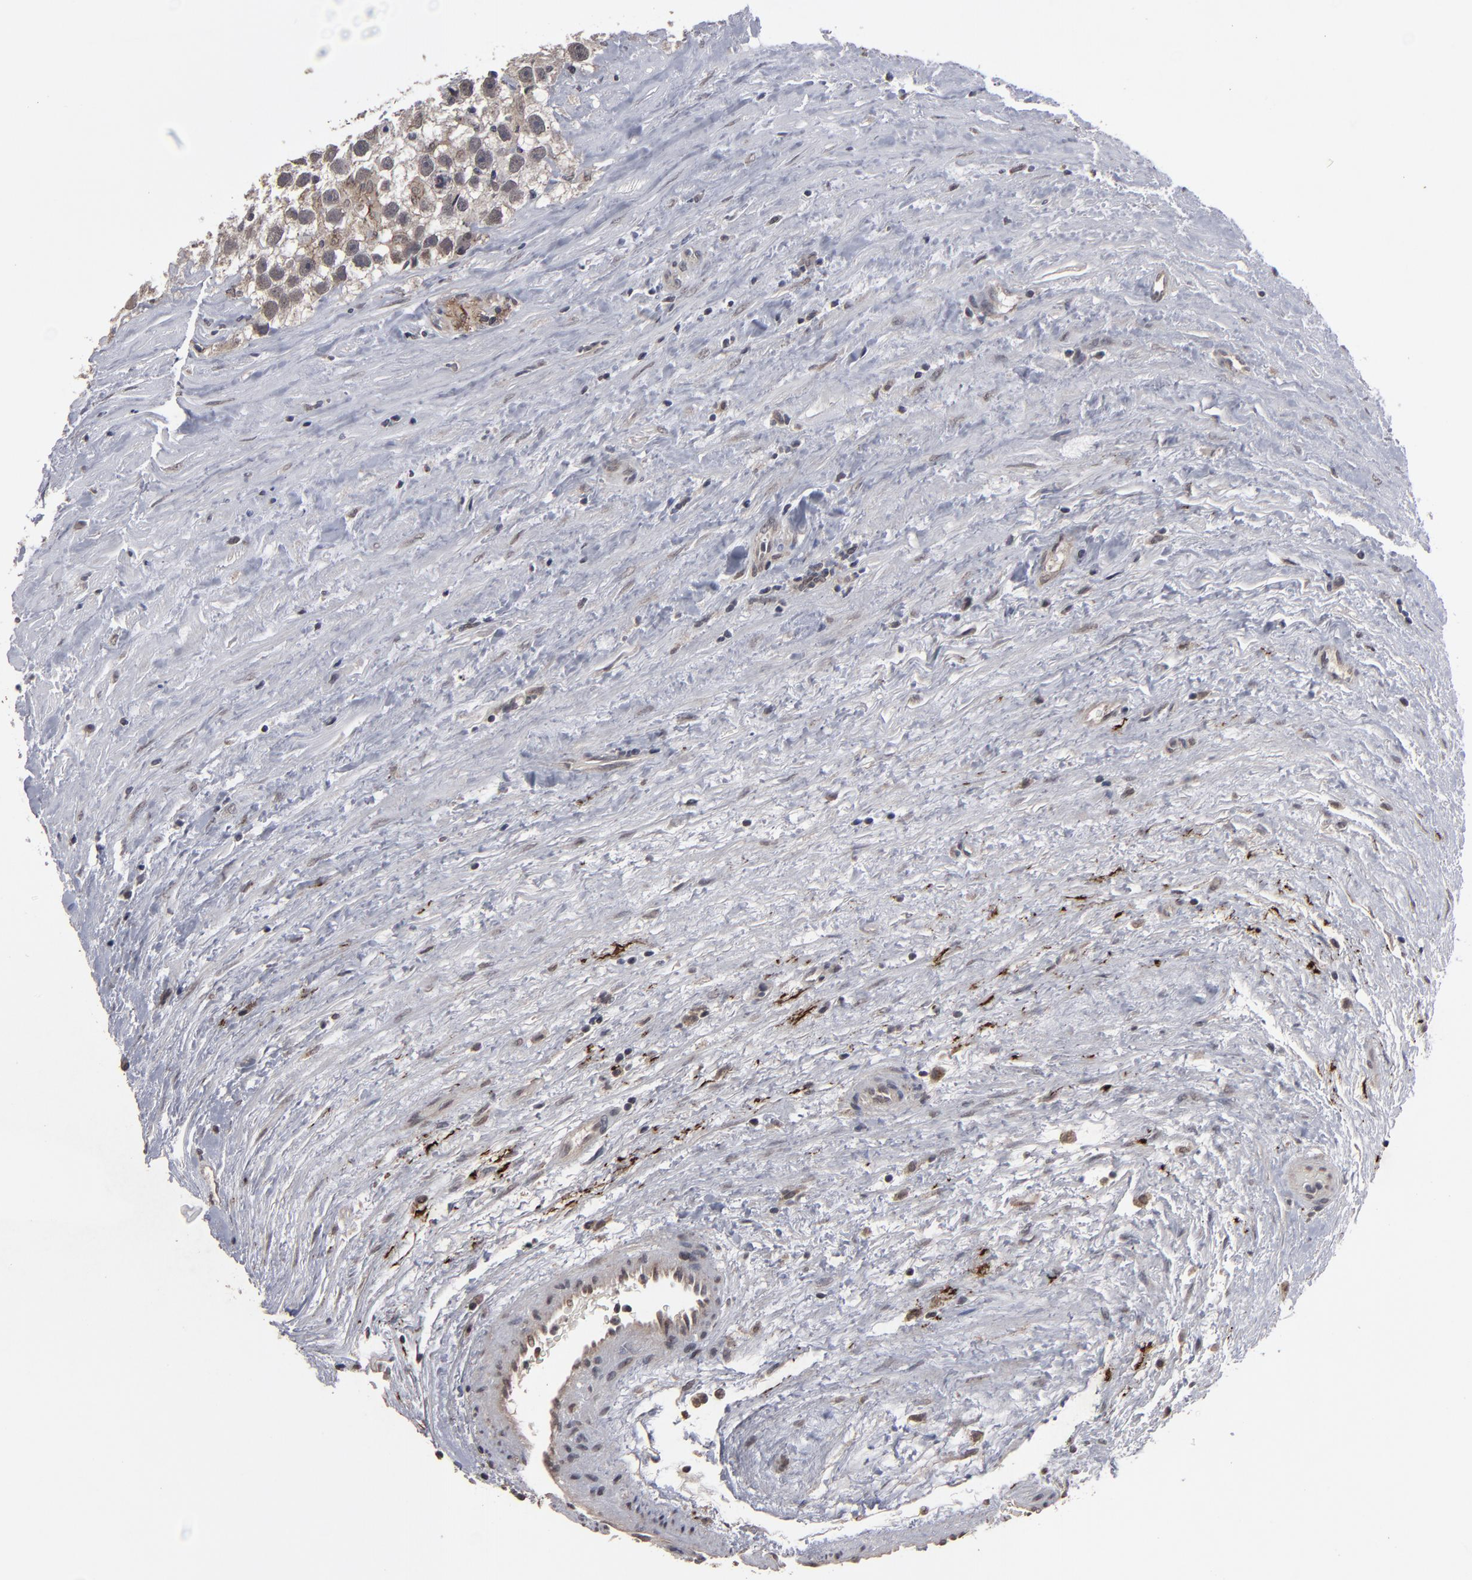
{"staining": {"intensity": "moderate", "quantity": "25%-75%", "location": "cytoplasmic/membranous"}, "tissue": "testis cancer", "cell_type": "Tumor cells", "image_type": "cancer", "snomed": [{"axis": "morphology", "description": "Seminoma, NOS"}, {"axis": "topography", "description": "Testis"}], "caption": "Immunohistochemical staining of human testis seminoma reveals medium levels of moderate cytoplasmic/membranous protein staining in about 25%-75% of tumor cells.", "gene": "SLC22A17", "patient": {"sex": "male", "age": 43}}